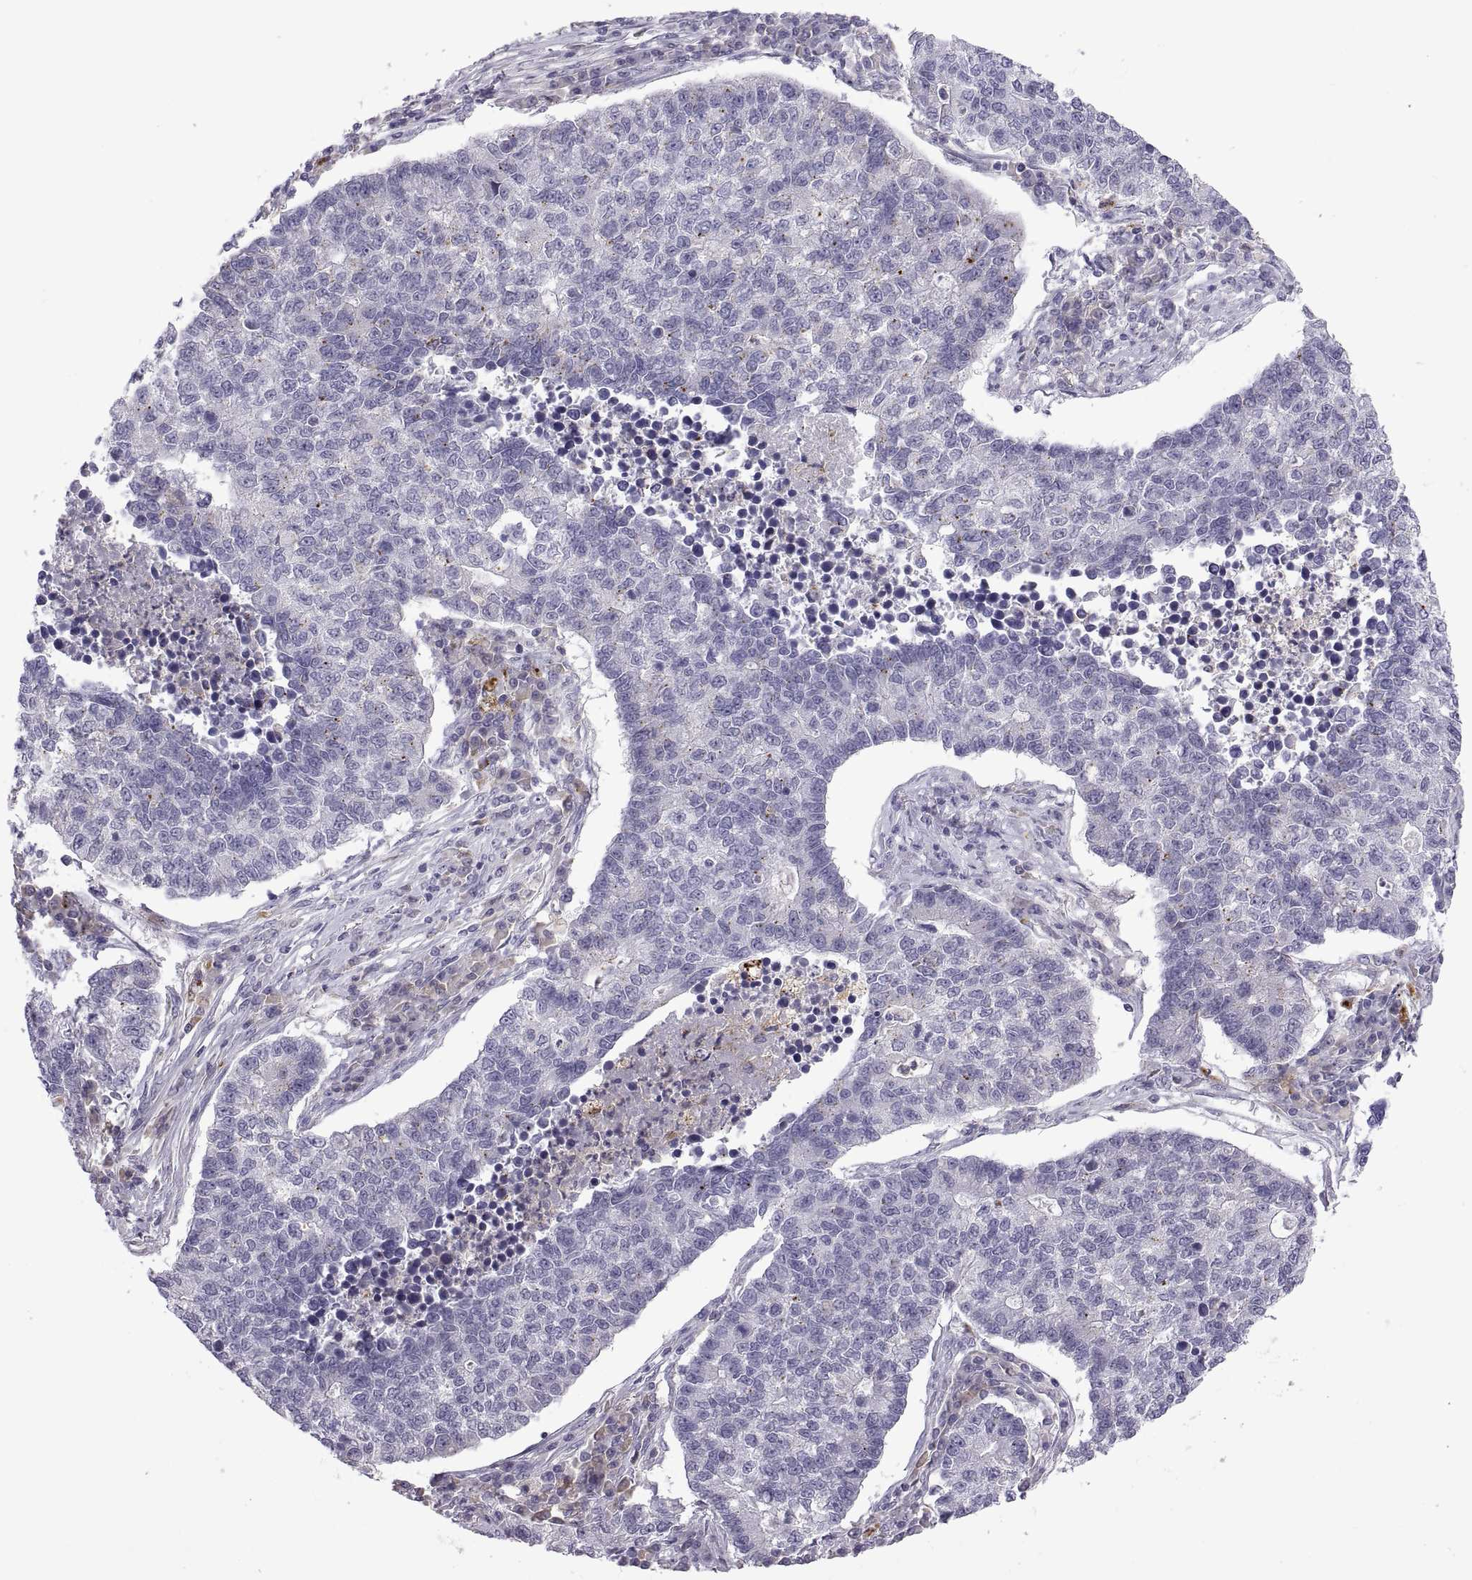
{"staining": {"intensity": "negative", "quantity": "none", "location": "none"}, "tissue": "lung cancer", "cell_type": "Tumor cells", "image_type": "cancer", "snomed": [{"axis": "morphology", "description": "Adenocarcinoma, NOS"}, {"axis": "topography", "description": "Lung"}], "caption": "IHC of lung adenocarcinoma exhibits no expression in tumor cells.", "gene": "RGS19", "patient": {"sex": "male", "age": 57}}